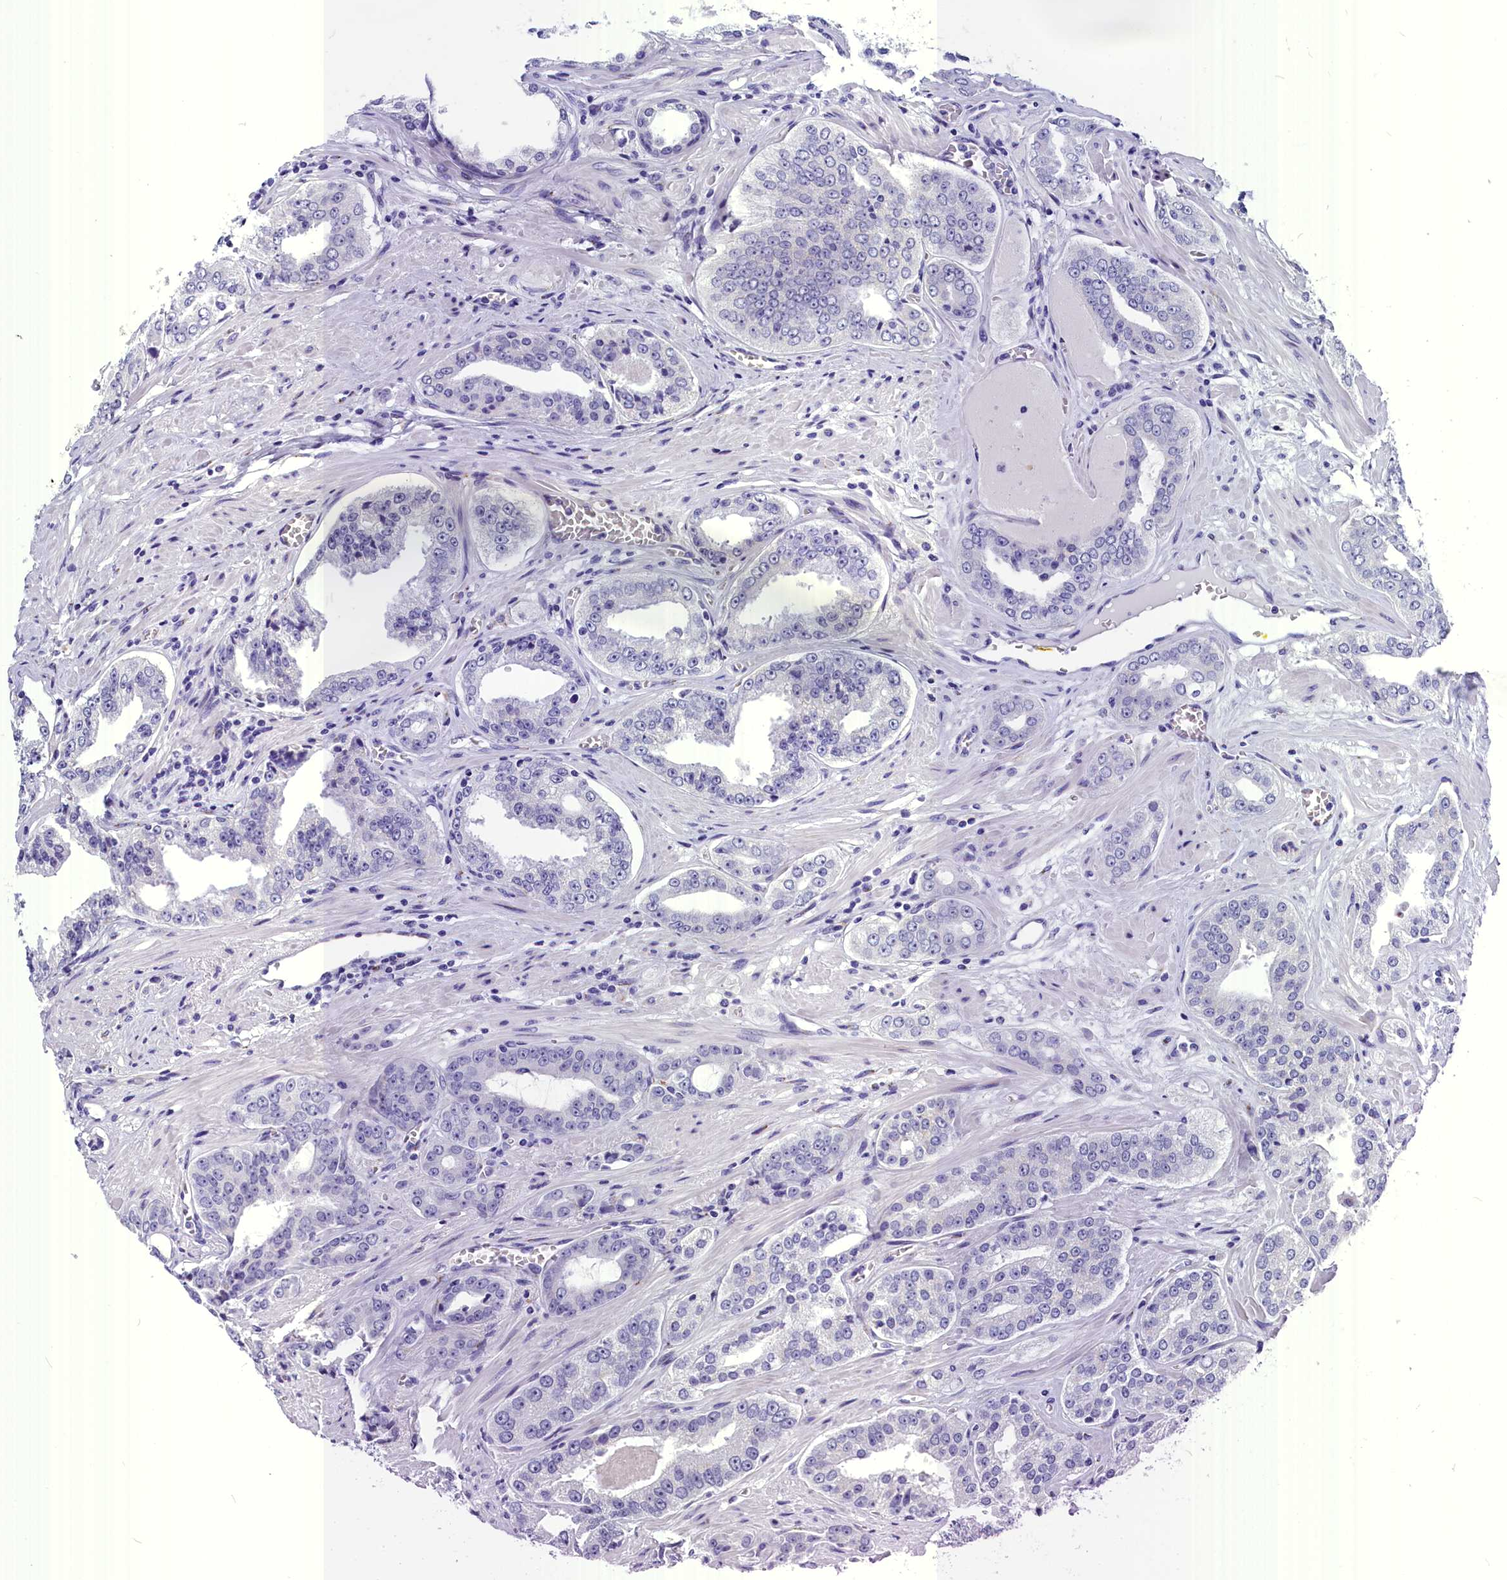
{"staining": {"intensity": "negative", "quantity": "none", "location": "none"}, "tissue": "prostate cancer", "cell_type": "Tumor cells", "image_type": "cancer", "snomed": [{"axis": "morphology", "description": "Adenocarcinoma, High grade"}, {"axis": "topography", "description": "Prostate"}], "caption": "A high-resolution micrograph shows immunohistochemistry (IHC) staining of high-grade adenocarcinoma (prostate), which shows no significant positivity in tumor cells.", "gene": "AP3B2", "patient": {"sex": "male", "age": 71}}